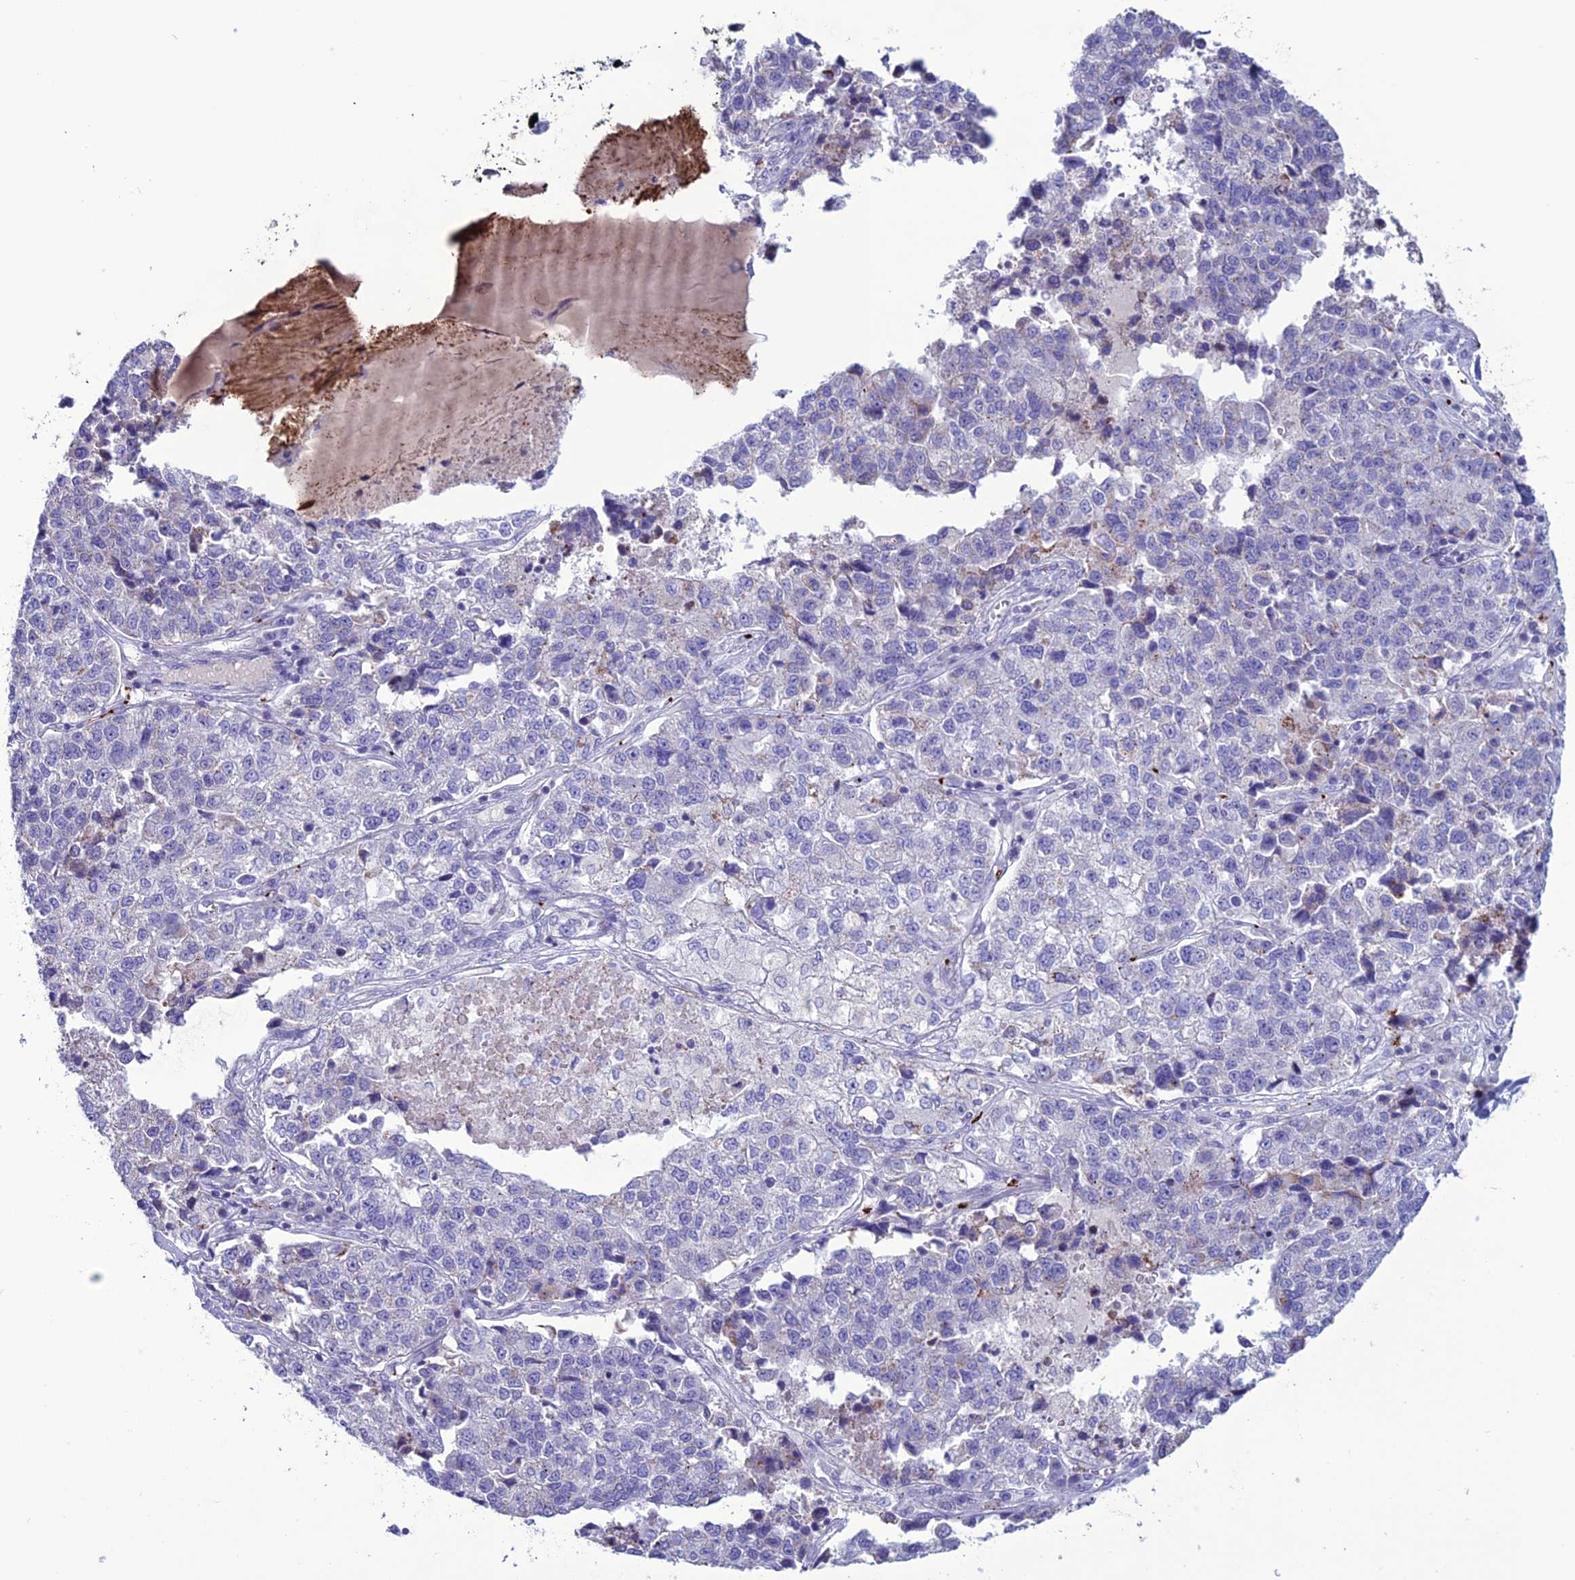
{"staining": {"intensity": "negative", "quantity": "none", "location": "none"}, "tissue": "lung cancer", "cell_type": "Tumor cells", "image_type": "cancer", "snomed": [{"axis": "morphology", "description": "Adenocarcinoma, NOS"}, {"axis": "topography", "description": "Lung"}], "caption": "DAB immunohistochemical staining of lung cancer shows no significant staining in tumor cells. Brightfield microscopy of immunohistochemistry (IHC) stained with DAB (brown) and hematoxylin (blue), captured at high magnification.", "gene": "C21orf140", "patient": {"sex": "male", "age": 49}}